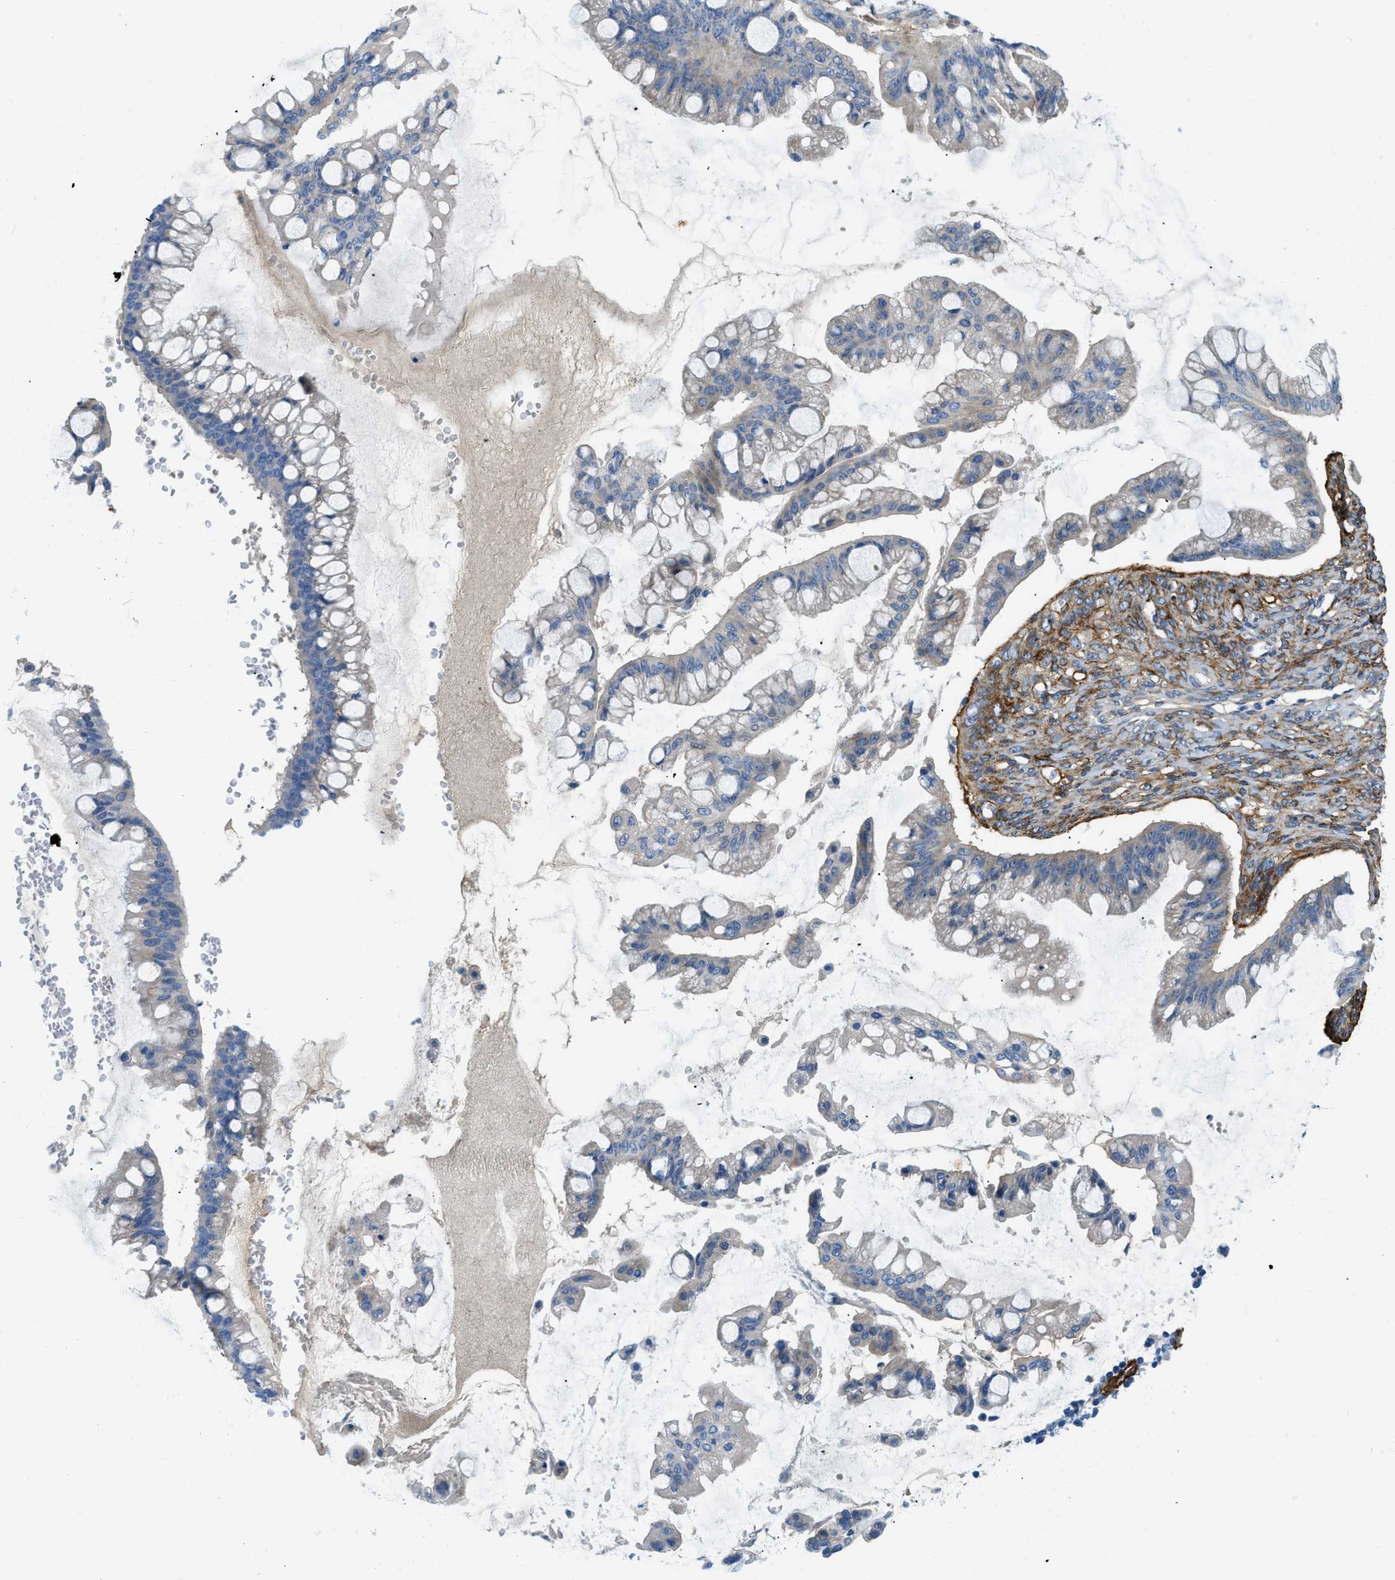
{"staining": {"intensity": "negative", "quantity": "none", "location": "none"}, "tissue": "ovarian cancer", "cell_type": "Tumor cells", "image_type": "cancer", "snomed": [{"axis": "morphology", "description": "Cystadenocarcinoma, mucinous, NOS"}, {"axis": "topography", "description": "Ovary"}], "caption": "DAB immunohistochemical staining of ovarian cancer demonstrates no significant staining in tumor cells.", "gene": "COL15A1", "patient": {"sex": "female", "age": 73}}